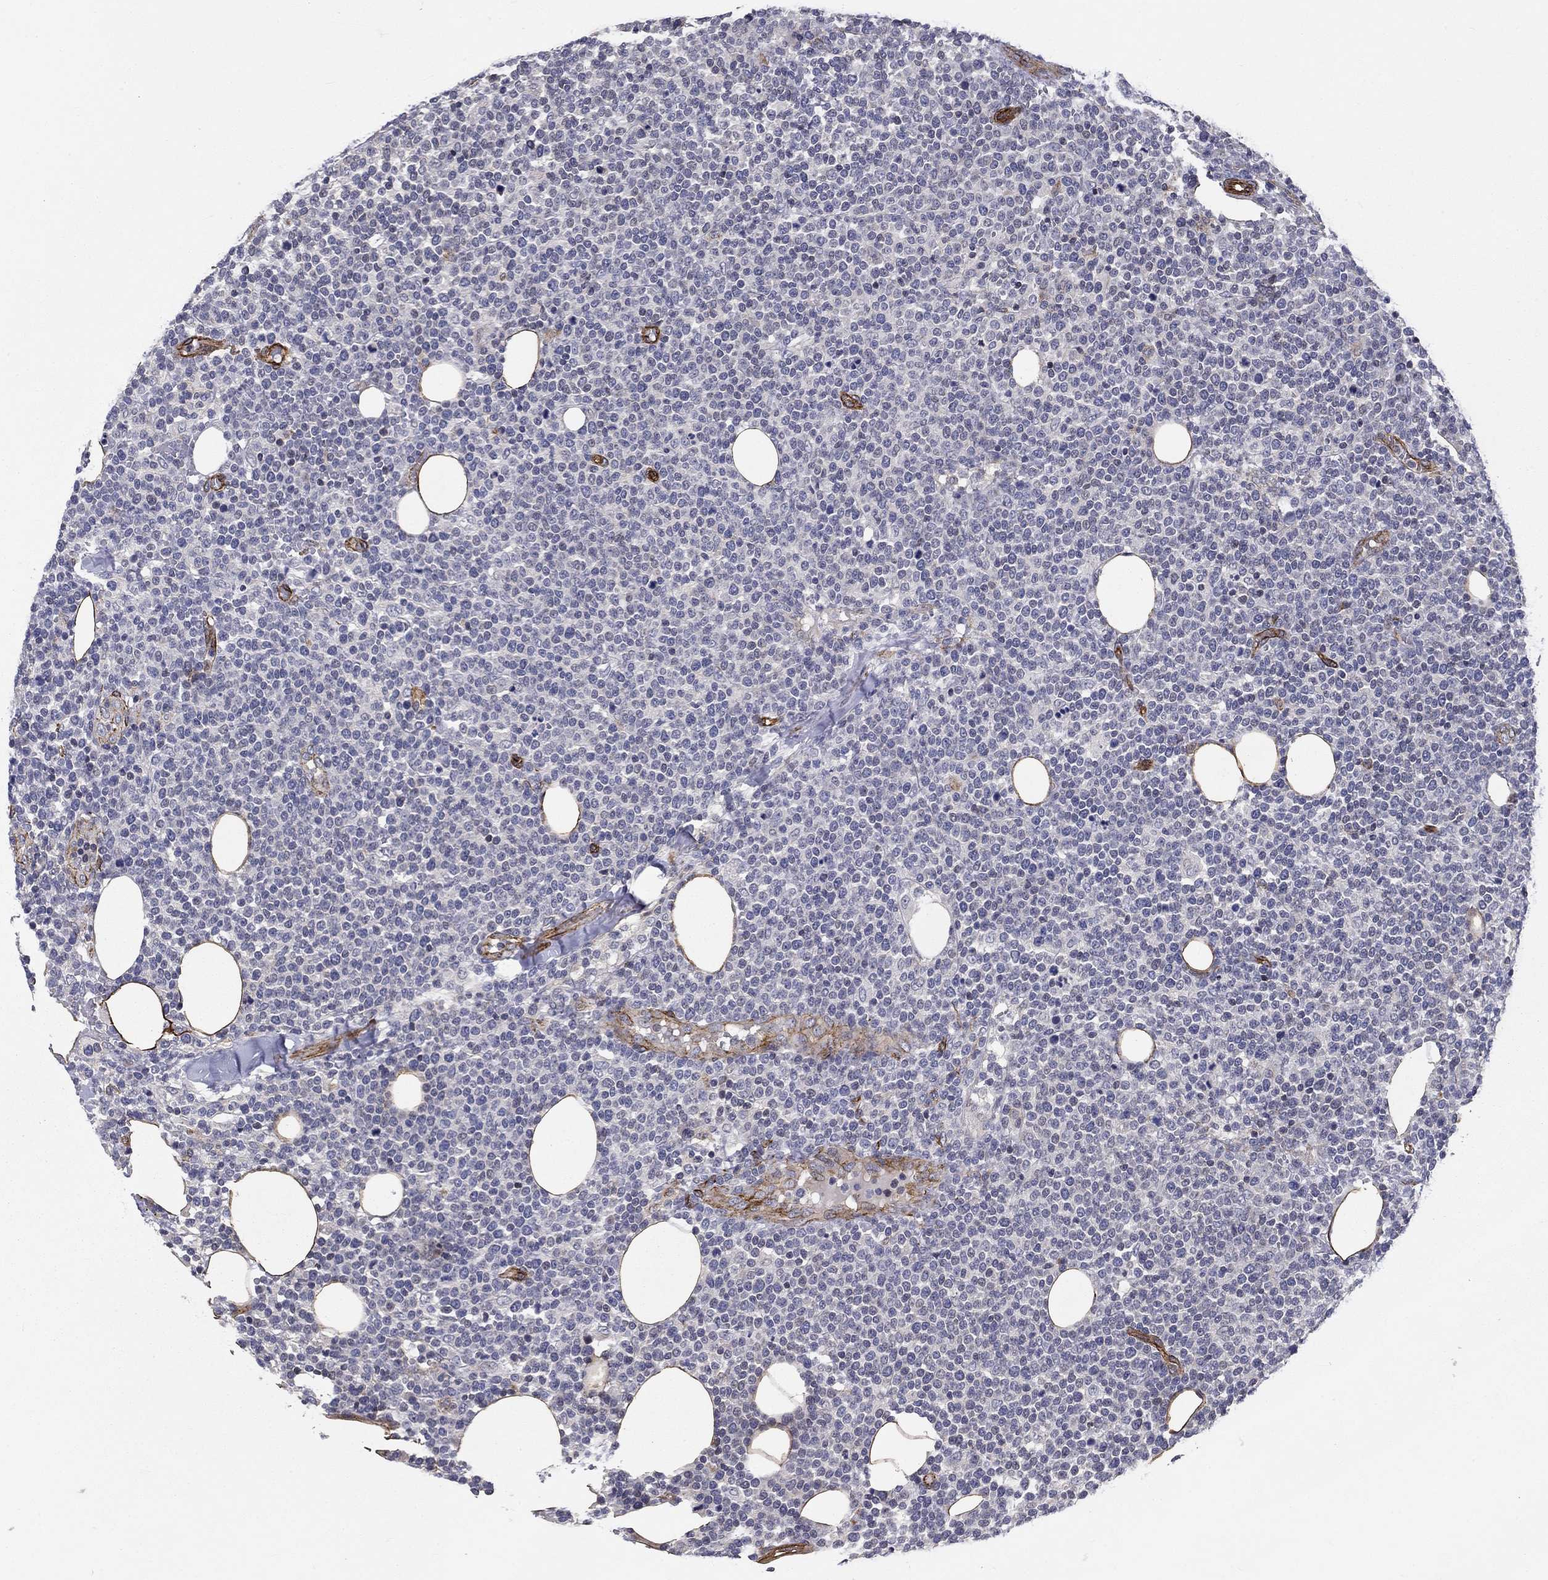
{"staining": {"intensity": "negative", "quantity": "none", "location": "none"}, "tissue": "lymphoma", "cell_type": "Tumor cells", "image_type": "cancer", "snomed": [{"axis": "morphology", "description": "Malignant lymphoma, non-Hodgkin's type, High grade"}, {"axis": "topography", "description": "Lymph node"}], "caption": "Immunohistochemical staining of human lymphoma shows no significant positivity in tumor cells.", "gene": "SYNC", "patient": {"sex": "male", "age": 61}}